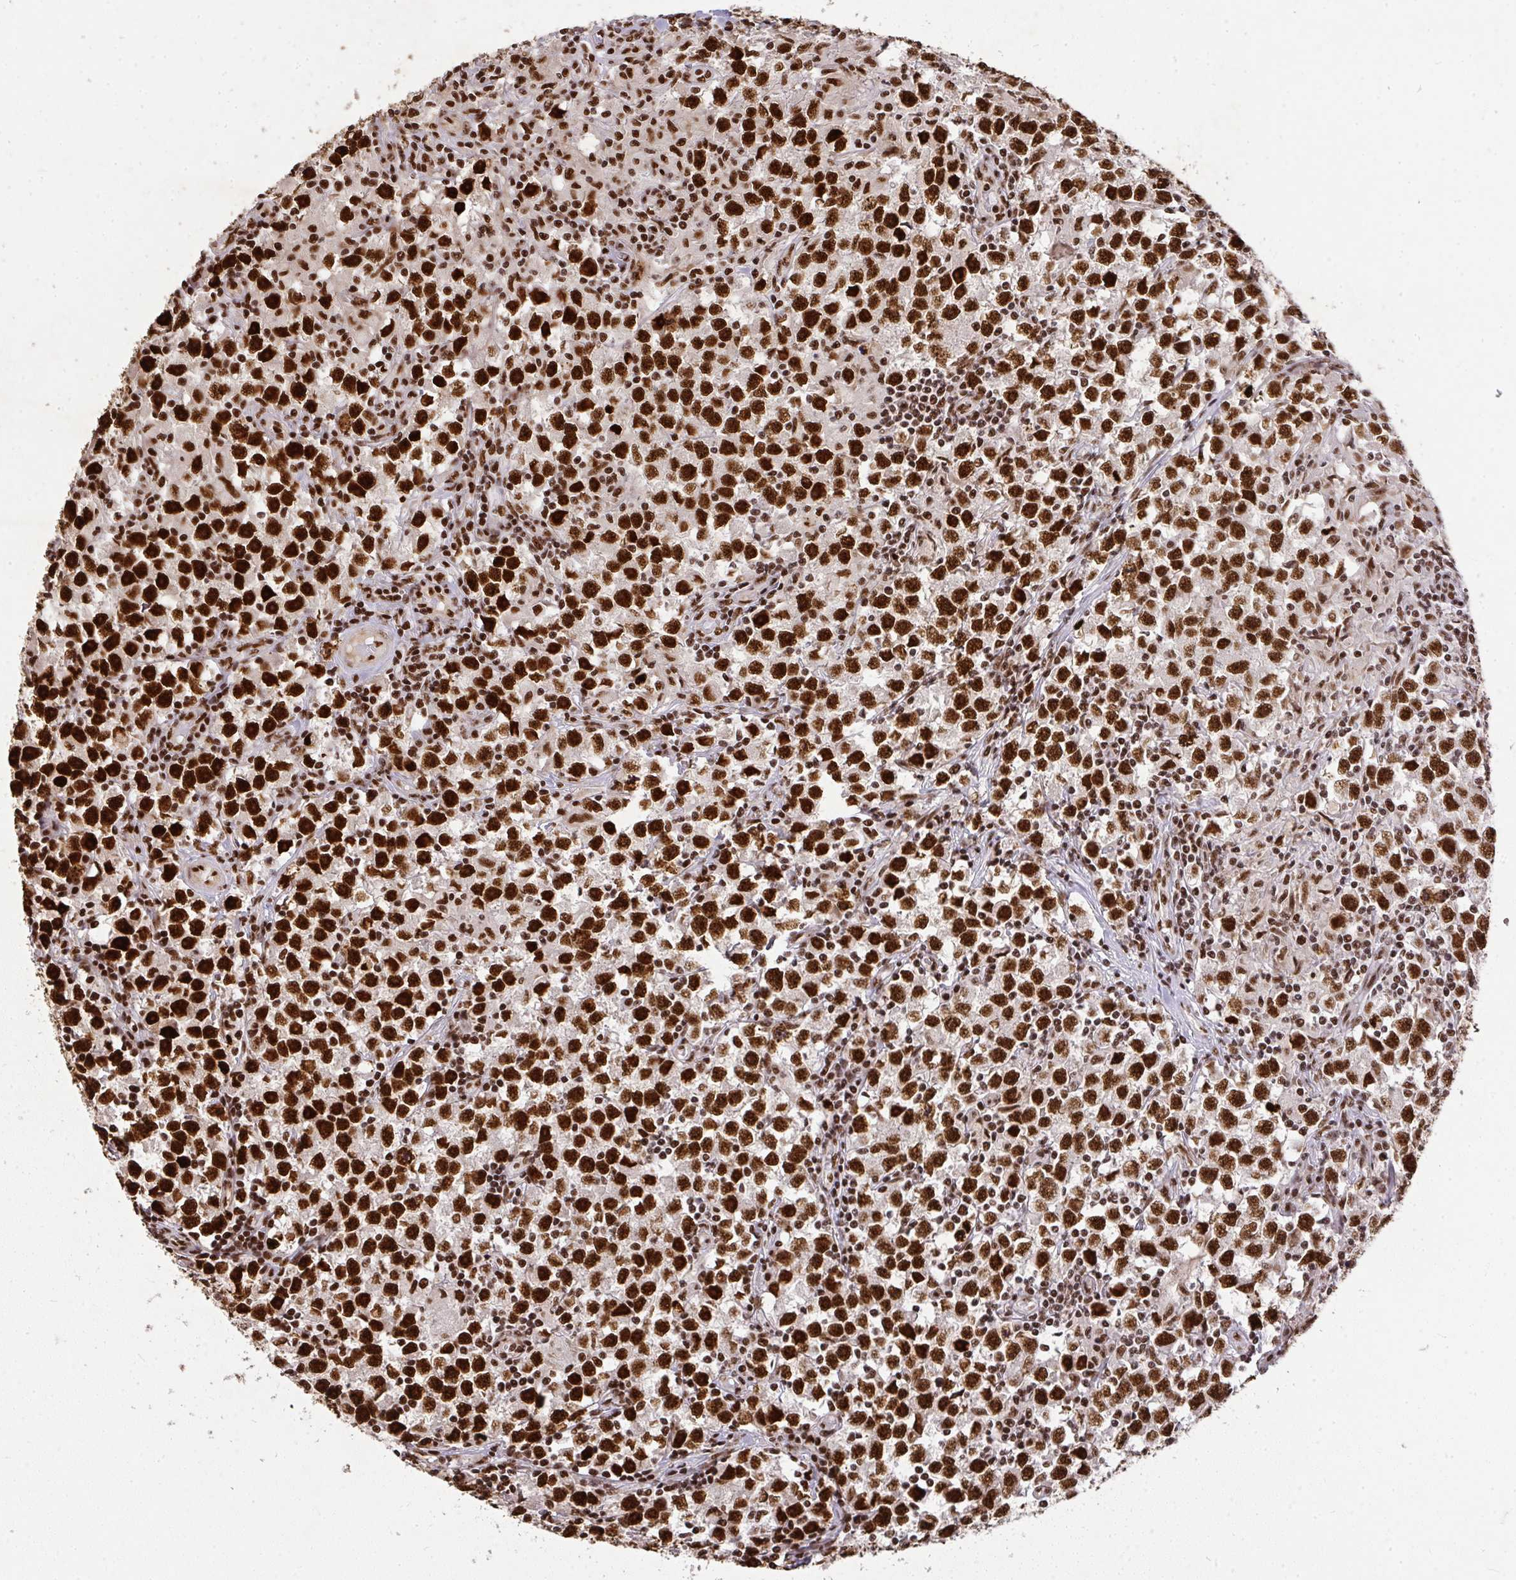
{"staining": {"intensity": "strong", "quantity": ">75%", "location": "nuclear"}, "tissue": "testis cancer", "cell_type": "Tumor cells", "image_type": "cancer", "snomed": [{"axis": "morphology", "description": "Seminoma, NOS"}, {"axis": "topography", "description": "Testis"}], "caption": "Tumor cells show strong nuclear positivity in about >75% of cells in testis seminoma.", "gene": "U2AF1", "patient": {"sex": "male", "age": 33}}